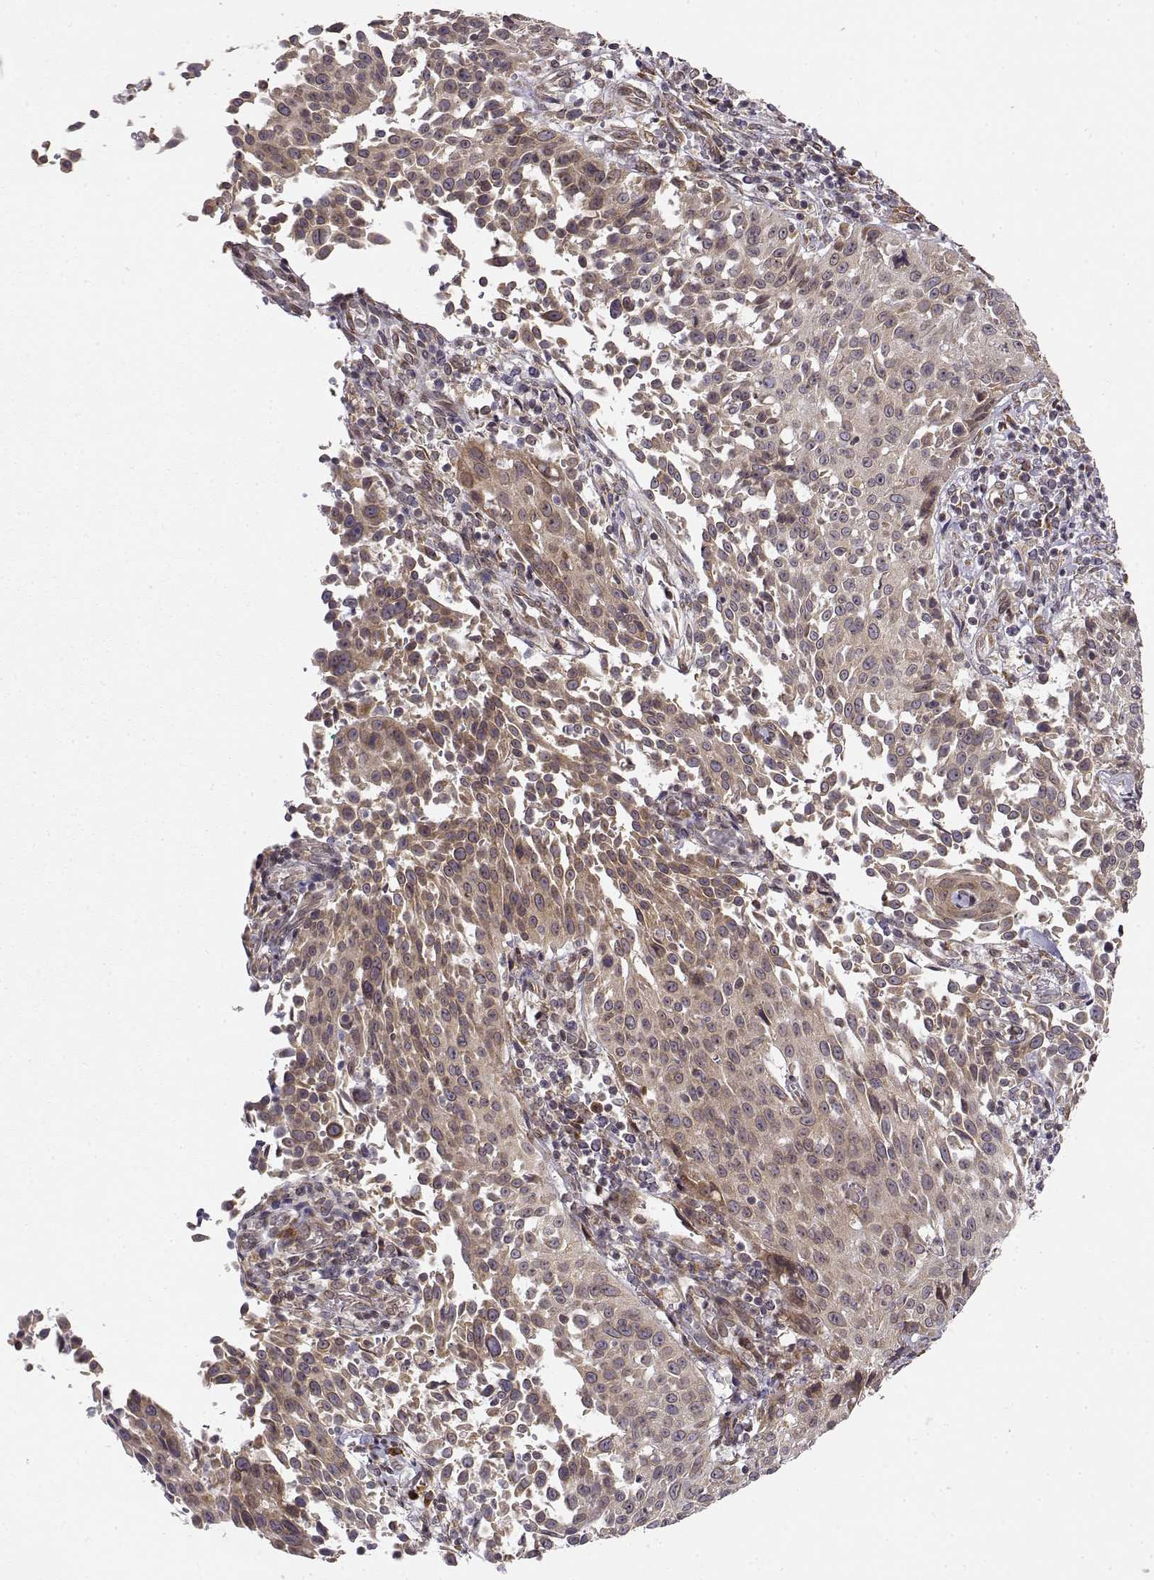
{"staining": {"intensity": "weak", "quantity": ">75%", "location": "cytoplasmic/membranous"}, "tissue": "cervical cancer", "cell_type": "Tumor cells", "image_type": "cancer", "snomed": [{"axis": "morphology", "description": "Squamous cell carcinoma, NOS"}, {"axis": "topography", "description": "Cervix"}], "caption": "Brown immunohistochemical staining in human cervical cancer (squamous cell carcinoma) displays weak cytoplasmic/membranous staining in approximately >75% of tumor cells. The protein of interest is shown in brown color, while the nuclei are stained blue.", "gene": "ERGIC2", "patient": {"sex": "female", "age": 26}}